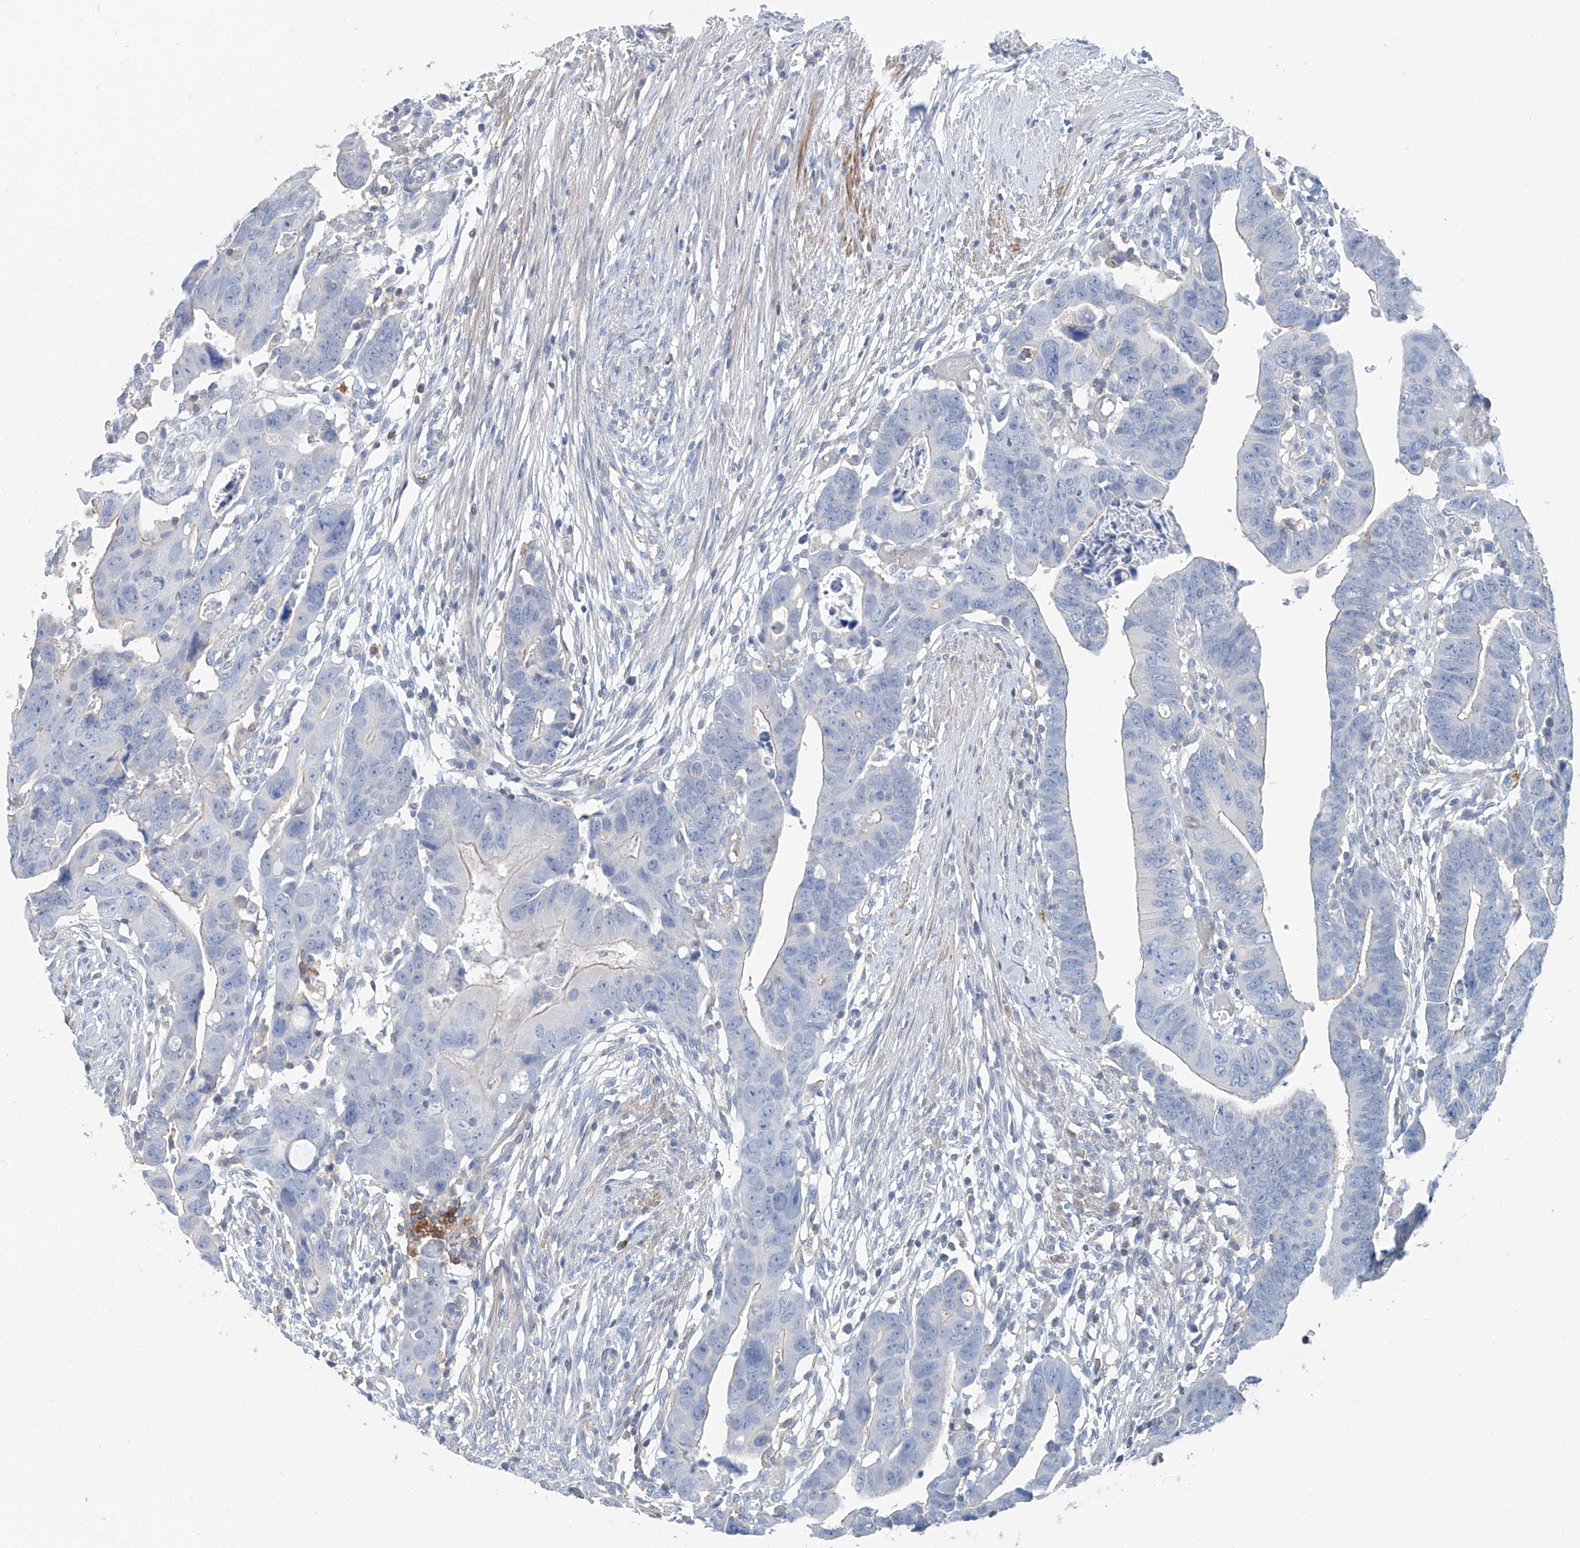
{"staining": {"intensity": "negative", "quantity": "none", "location": "none"}, "tissue": "colorectal cancer", "cell_type": "Tumor cells", "image_type": "cancer", "snomed": [{"axis": "morphology", "description": "Adenocarcinoma, NOS"}, {"axis": "topography", "description": "Rectum"}], "caption": "Adenocarcinoma (colorectal) was stained to show a protein in brown. There is no significant expression in tumor cells. Nuclei are stained in blue.", "gene": "ANKRD34A", "patient": {"sex": "female", "age": 65}}